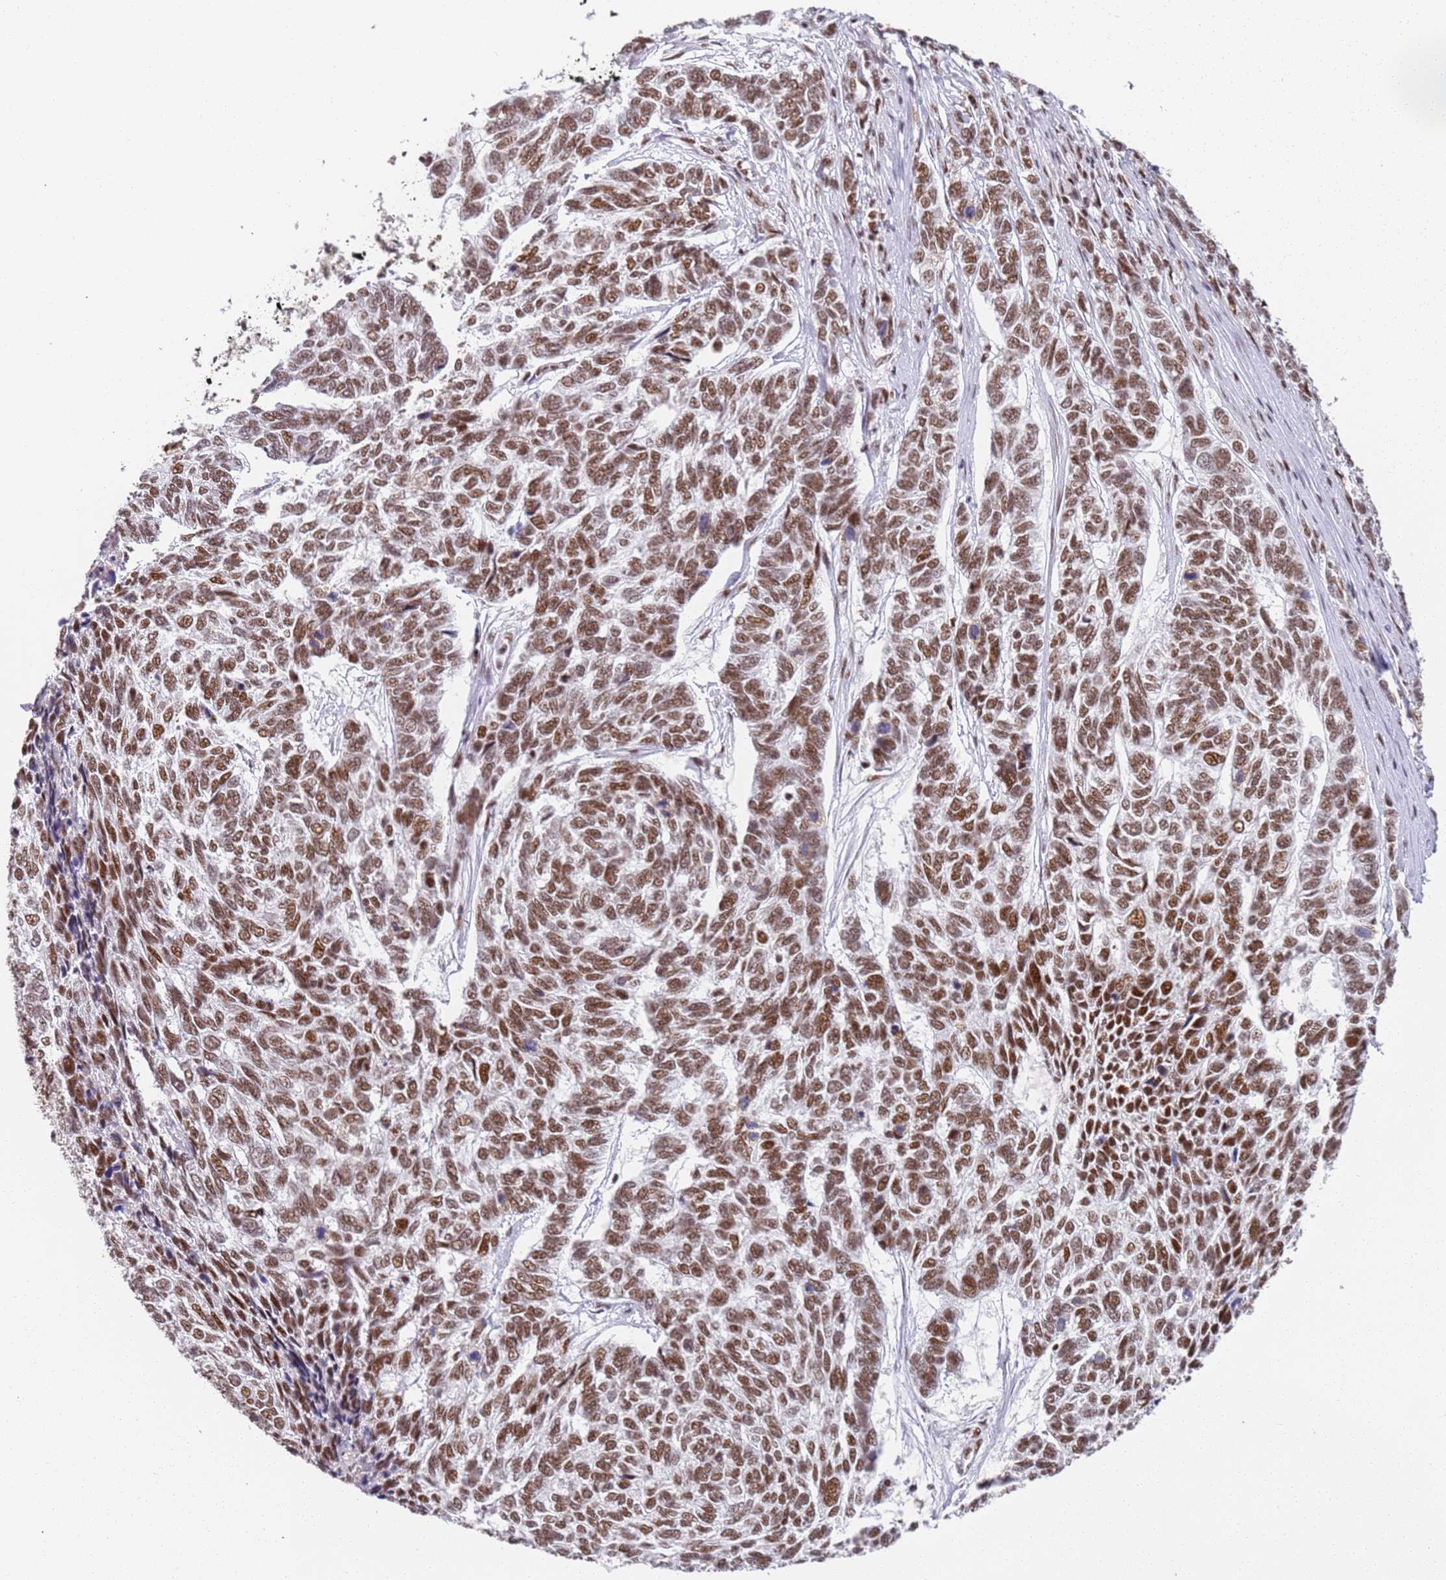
{"staining": {"intensity": "strong", "quantity": ">75%", "location": "nuclear"}, "tissue": "skin cancer", "cell_type": "Tumor cells", "image_type": "cancer", "snomed": [{"axis": "morphology", "description": "Basal cell carcinoma"}, {"axis": "topography", "description": "Skin"}], "caption": "A brown stain highlights strong nuclear staining of a protein in skin cancer tumor cells.", "gene": "AKAP8L", "patient": {"sex": "female", "age": 65}}